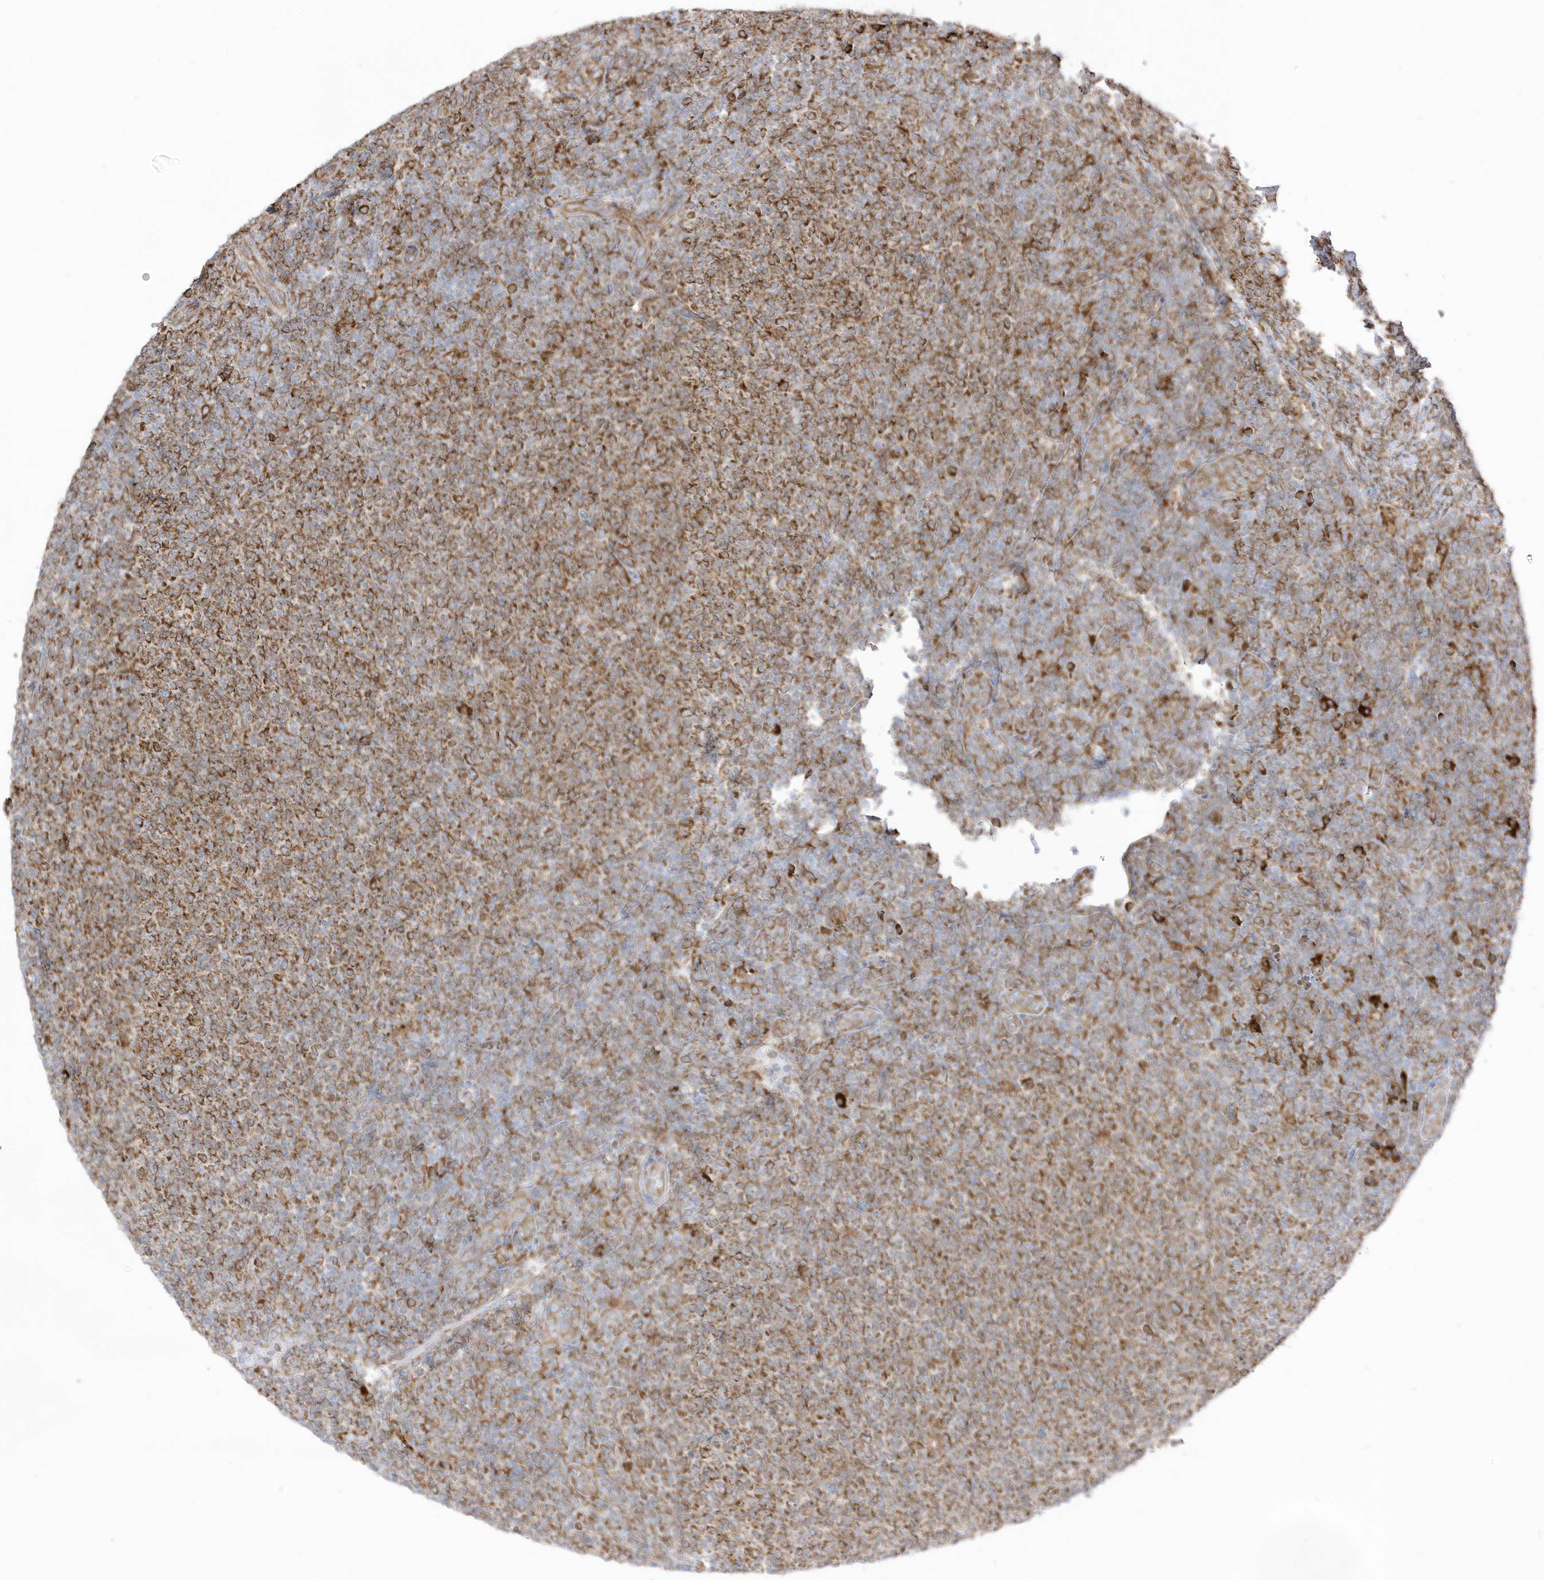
{"staining": {"intensity": "strong", "quantity": ">75%", "location": "cytoplasmic/membranous"}, "tissue": "lymphoma", "cell_type": "Tumor cells", "image_type": "cancer", "snomed": [{"axis": "morphology", "description": "Malignant lymphoma, non-Hodgkin's type, Low grade"}, {"axis": "topography", "description": "Lymph node"}], "caption": "The micrograph exhibits a brown stain indicating the presence of a protein in the cytoplasmic/membranous of tumor cells in malignant lymphoma, non-Hodgkin's type (low-grade).", "gene": "PDIA6", "patient": {"sex": "male", "age": 66}}